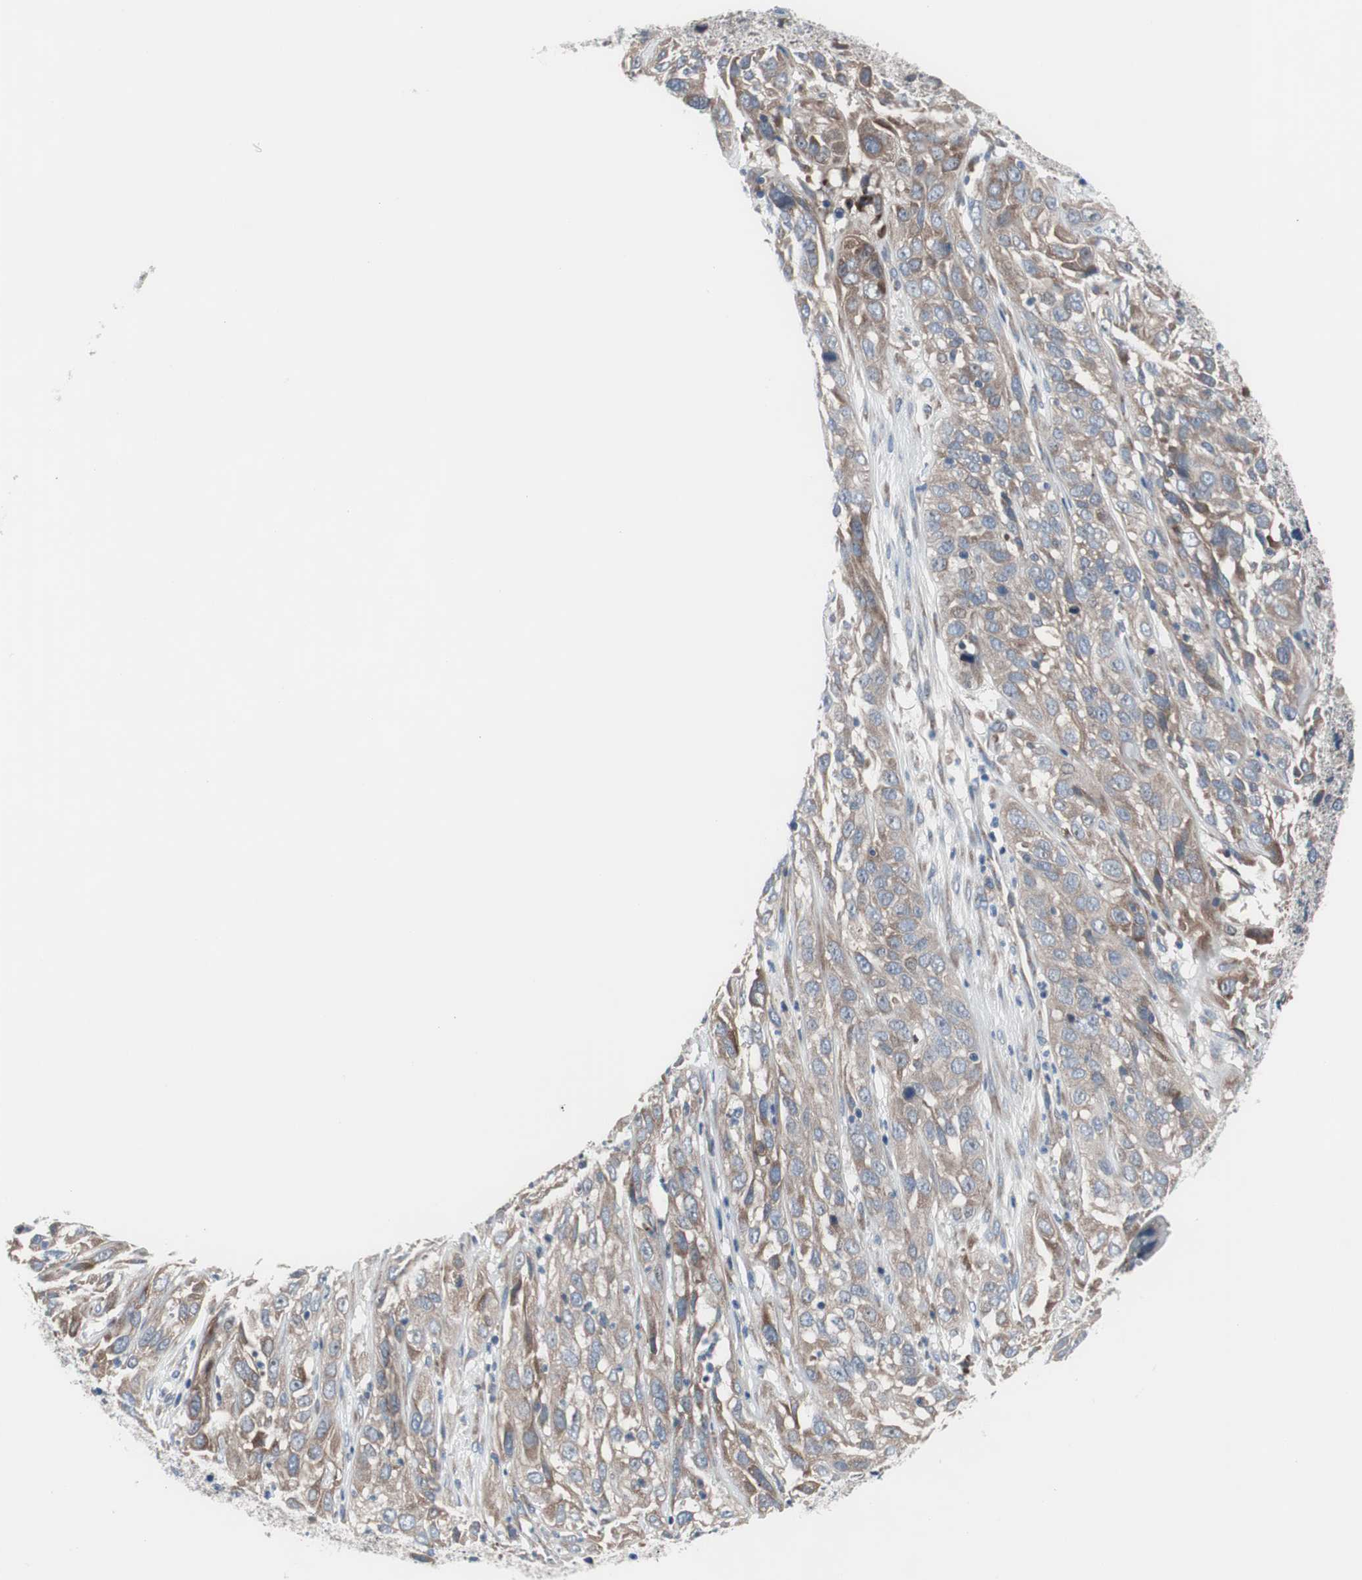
{"staining": {"intensity": "weak", "quantity": ">75%", "location": "cytoplasmic/membranous"}, "tissue": "cervical cancer", "cell_type": "Tumor cells", "image_type": "cancer", "snomed": [{"axis": "morphology", "description": "Squamous cell carcinoma, NOS"}, {"axis": "topography", "description": "Cervix"}], "caption": "Cervical squamous cell carcinoma stained for a protein displays weak cytoplasmic/membranous positivity in tumor cells. The staining is performed using DAB (3,3'-diaminobenzidine) brown chromogen to label protein expression. The nuclei are counter-stained blue using hematoxylin.", "gene": "KANSL1", "patient": {"sex": "female", "age": 32}}